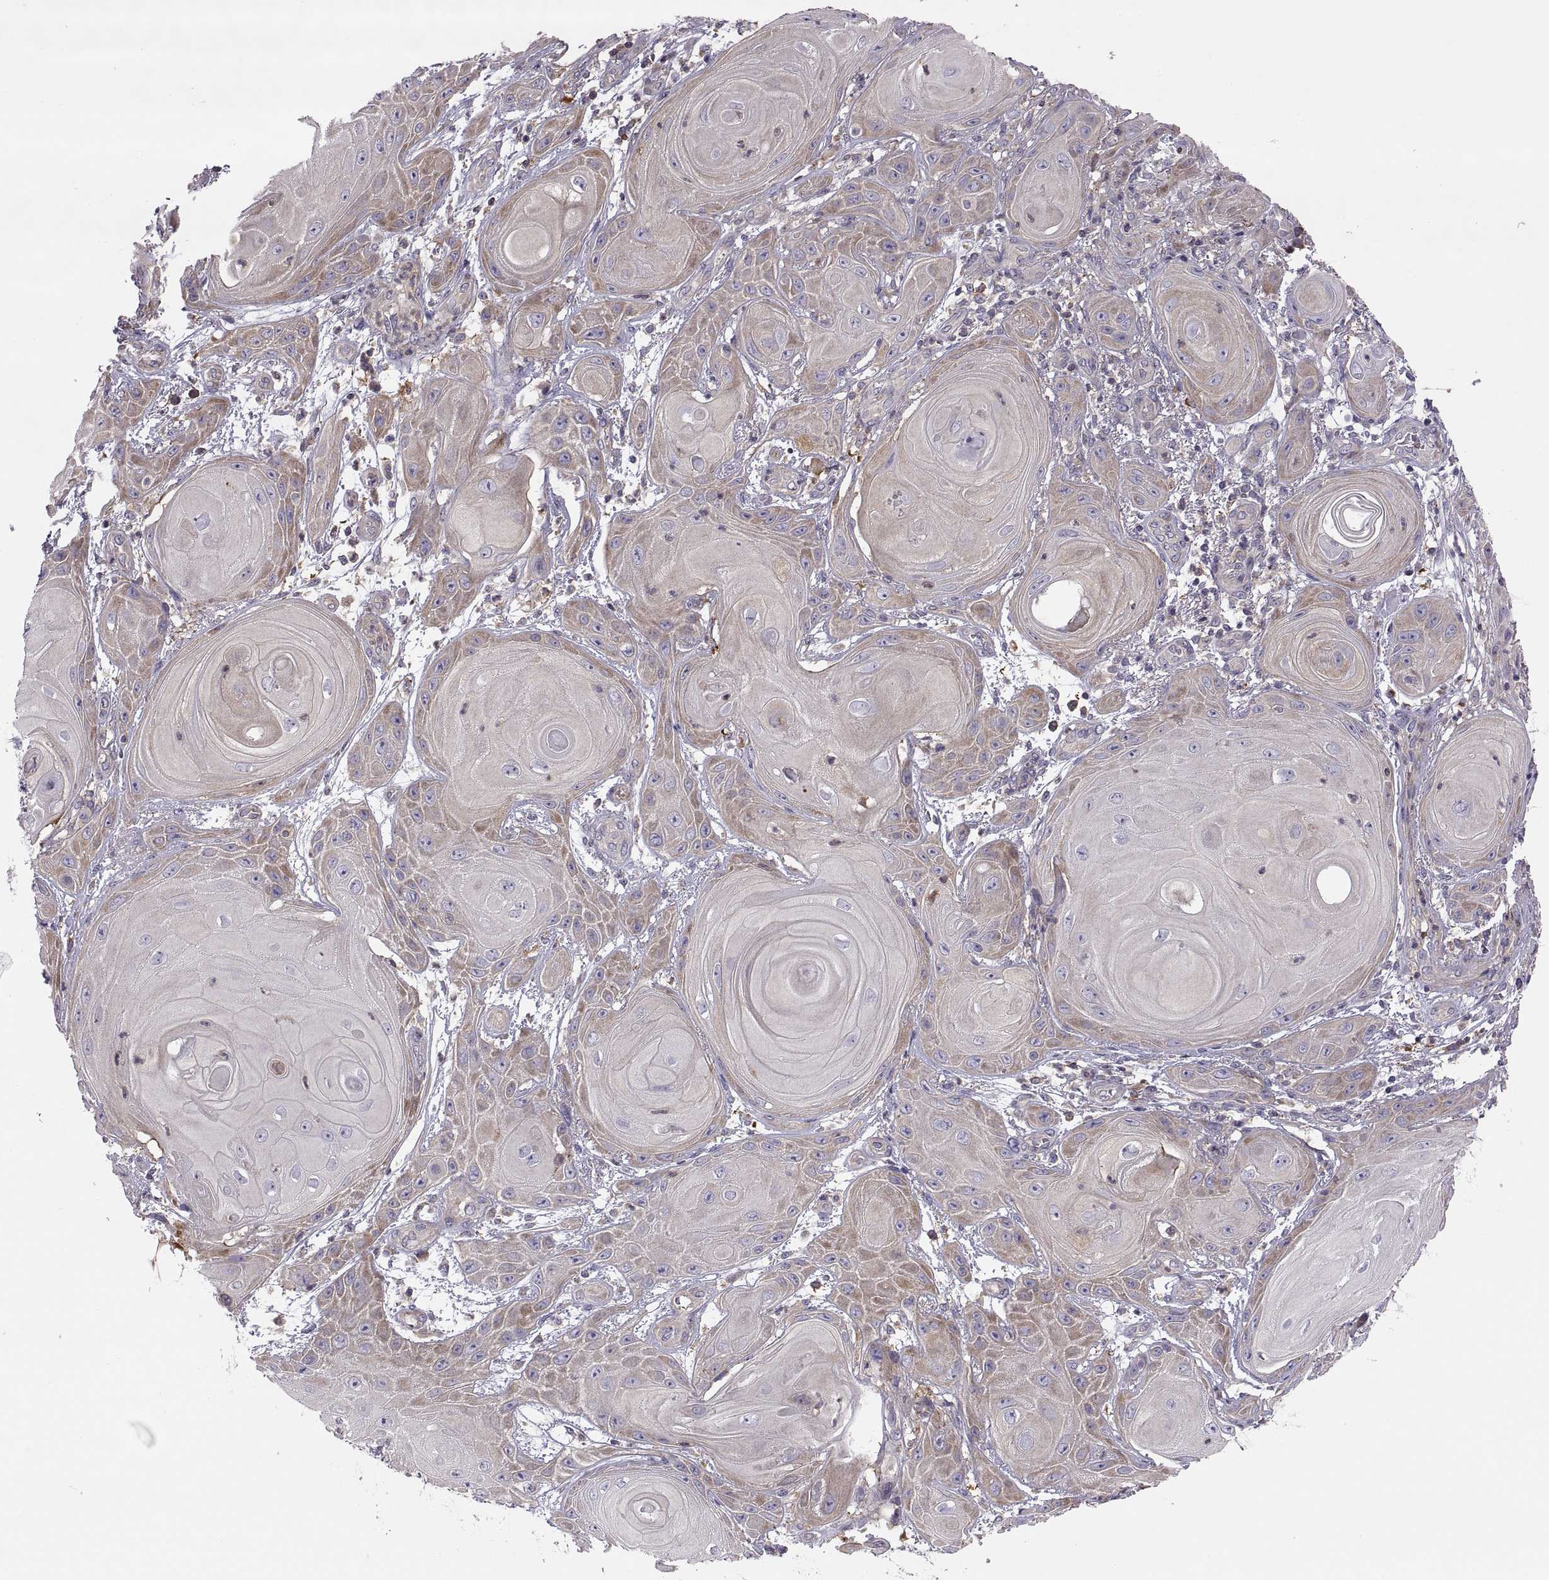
{"staining": {"intensity": "moderate", "quantity": ">75%", "location": "cytoplasmic/membranous"}, "tissue": "skin cancer", "cell_type": "Tumor cells", "image_type": "cancer", "snomed": [{"axis": "morphology", "description": "Squamous cell carcinoma, NOS"}, {"axis": "topography", "description": "Skin"}], "caption": "This is a micrograph of immunohistochemistry staining of skin cancer, which shows moderate expression in the cytoplasmic/membranous of tumor cells.", "gene": "SPATA32", "patient": {"sex": "male", "age": 62}}